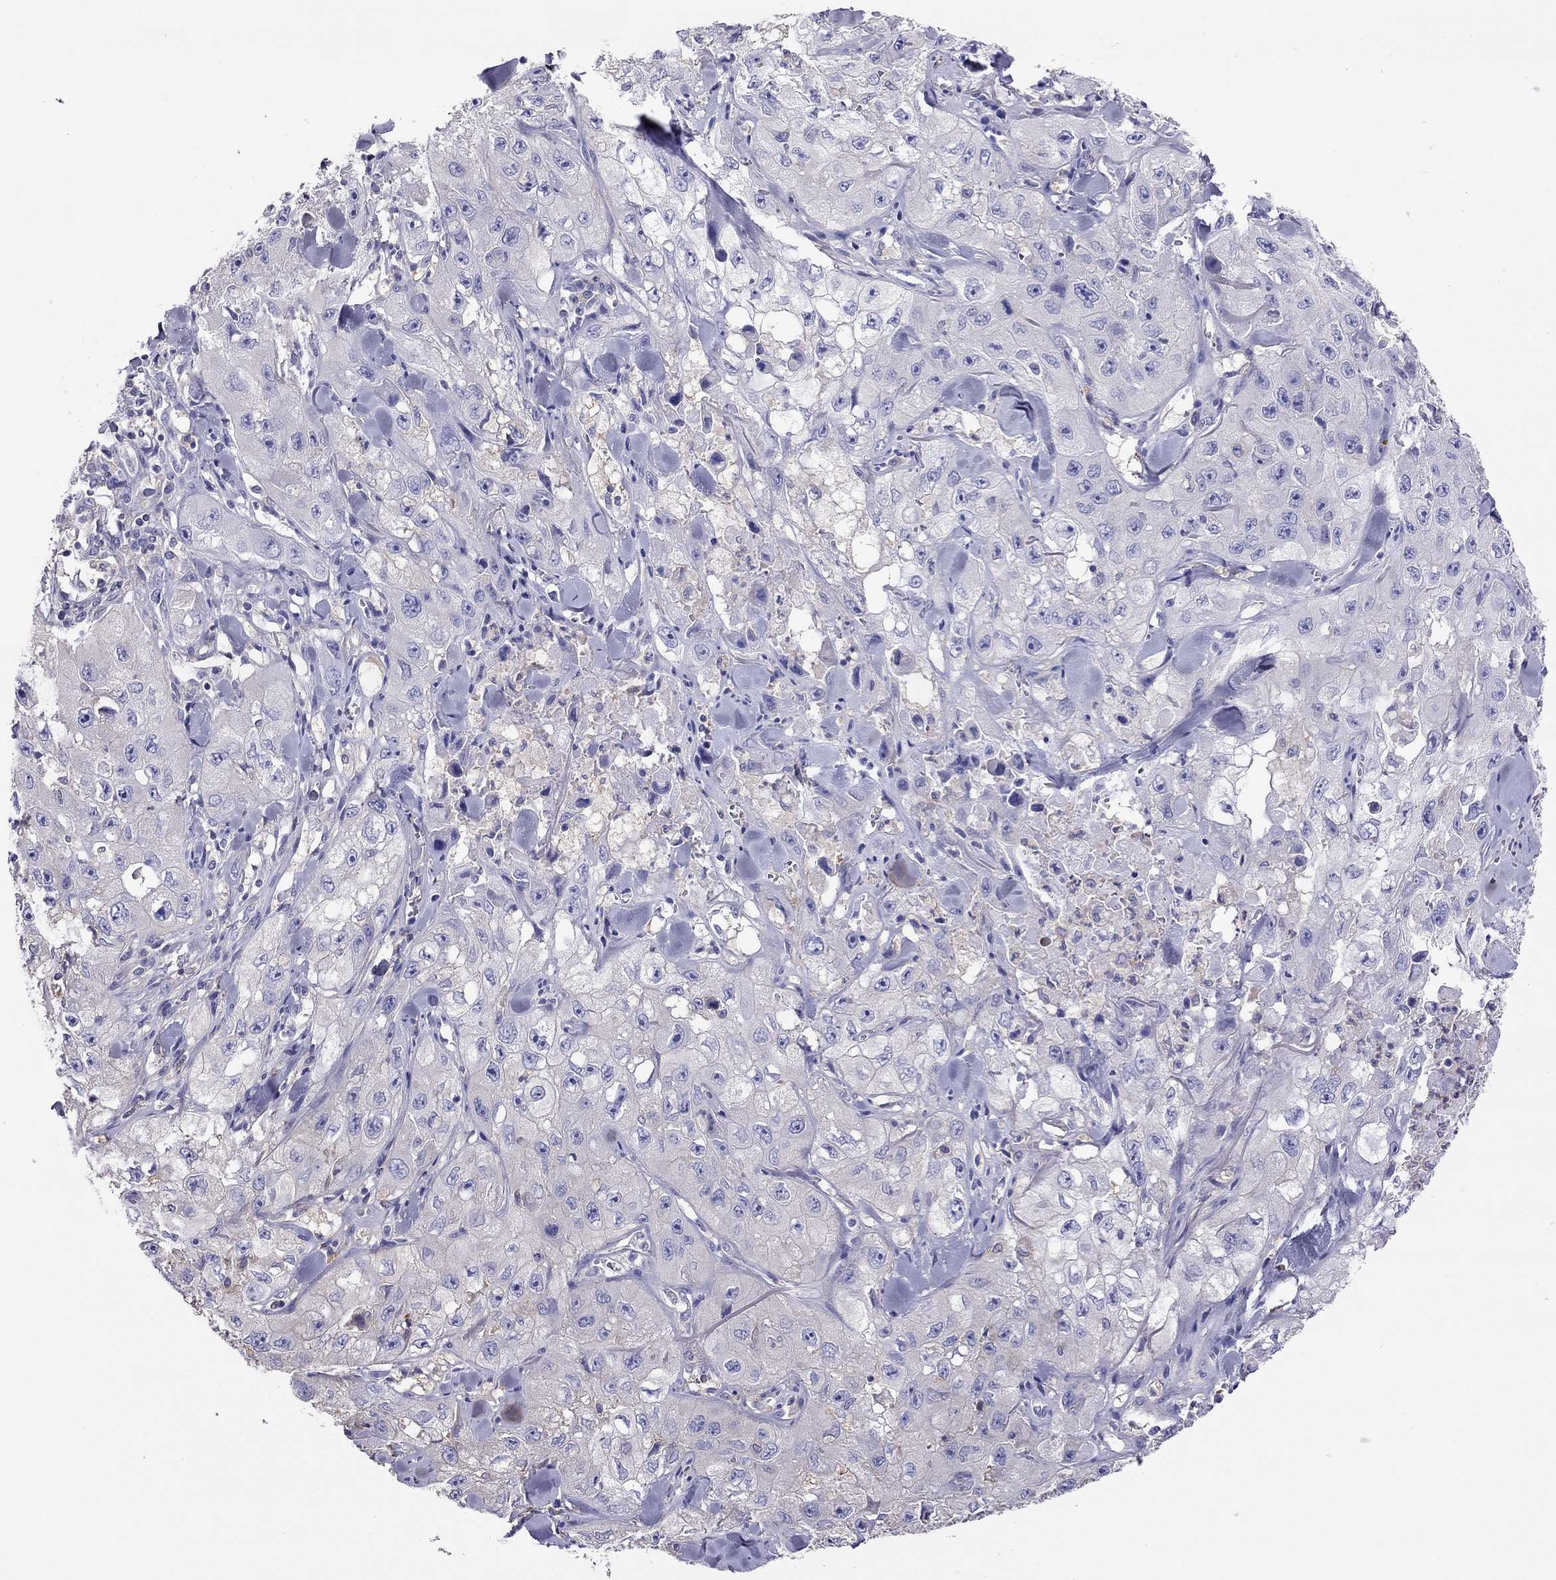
{"staining": {"intensity": "negative", "quantity": "none", "location": "none"}, "tissue": "skin cancer", "cell_type": "Tumor cells", "image_type": "cancer", "snomed": [{"axis": "morphology", "description": "Squamous cell carcinoma, NOS"}, {"axis": "topography", "description": "Skin"}, {"axis": "topography", "description": "Subcutis"}], "caption": "Tumor cells show no significant protein staining in squamous cell carcinoma (skin).", "gene": "TEX22", "patient": {"sex": "male", "age": 73}}